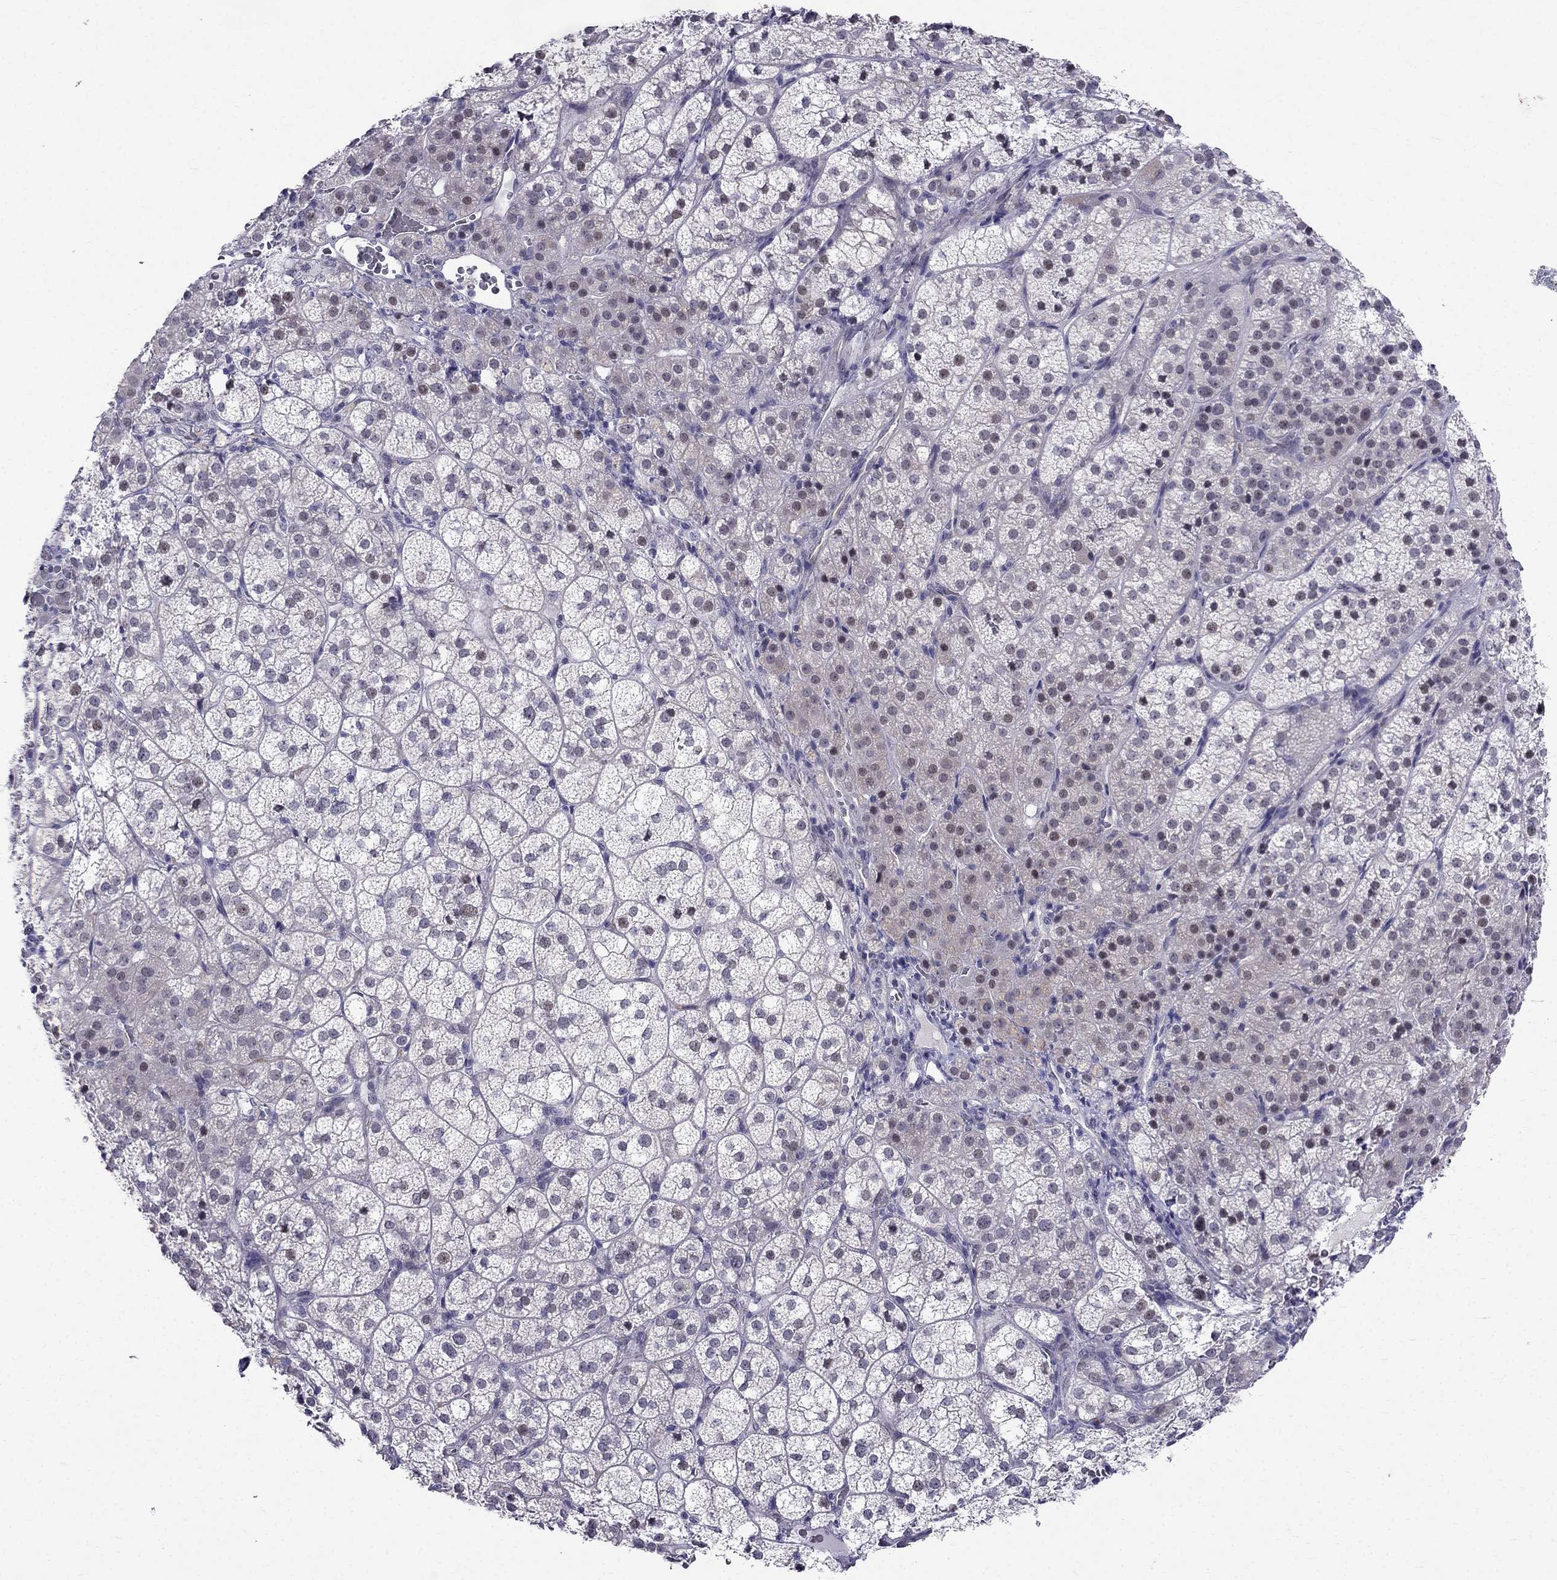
{"staining": {"intensity": "negative", "quantity": "none", "location": "none"}, "tissue": "adrenal gland", "cell_type": "Glandular cells", "image_type": "normal", "snomed": [{"axis": "morphology", "description": "Normal tissue, NOS"}, {"axis": "topography", "description": "Adrenal gland"}], "caption": "An immunohistochemistry micrograph of normal adrenal gland is shown. There is no staining in glandular cells of adrenal gland. Brightfield microscopy of immunohistochemistry (IHC) stained with DAB (brown) and hematoxylin (blue), captured at high magnification.", "gene": "BAG5", "patient": {"sex": "female", "age": 60}}